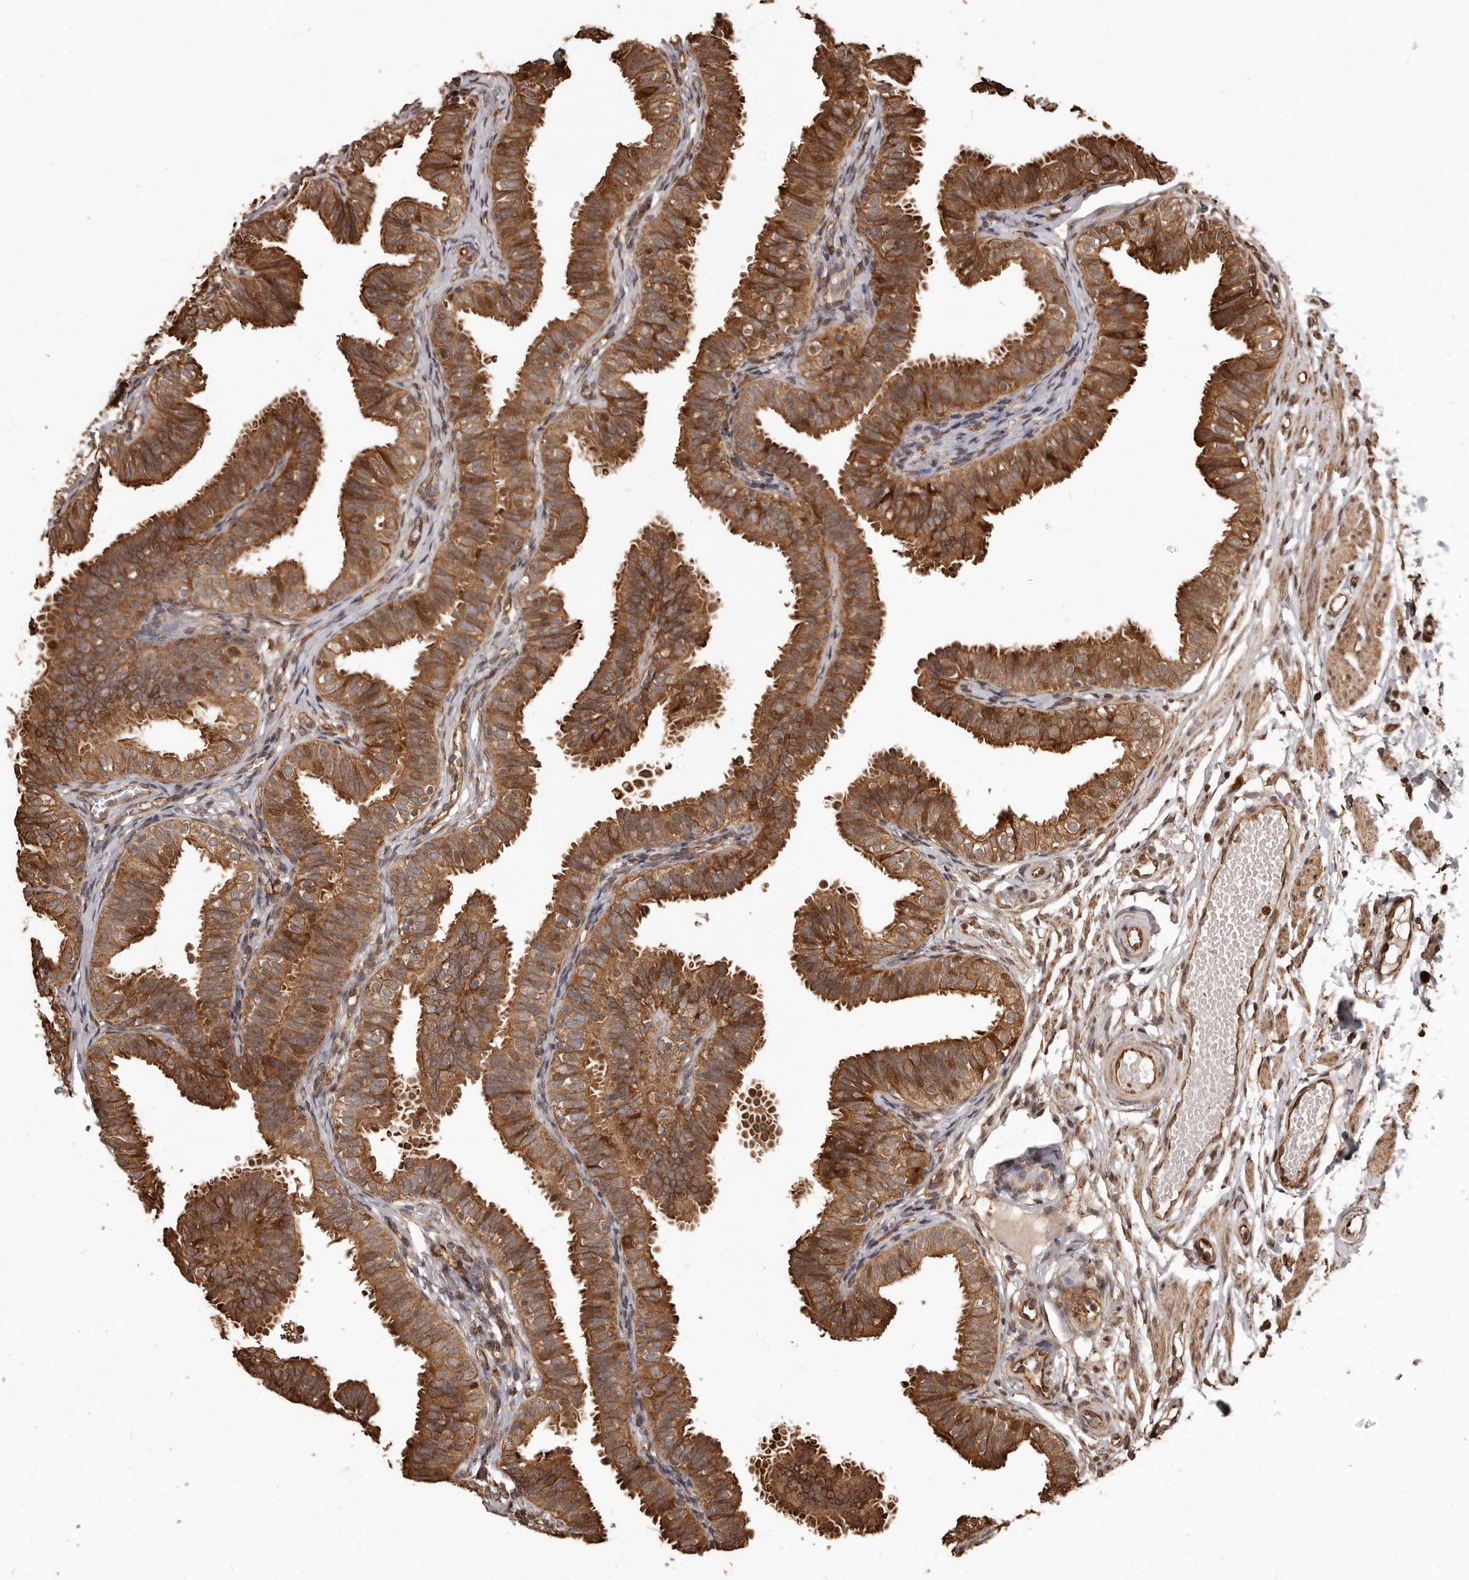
{"staining": {"intensity": "strong", "quantity": ">75%", "location": "cytoplasmic/membranous"}, "tissue": "fallopian tube", "cell_type": "Glandular cells", "image_type": "normal", "snomed": [{"axis": "morphology", "description": "Normal tissue, NOS"}, {"axis": "topography", "description": "Fallopian tube"}], "caption": "Benign fallopian tube was stained to show a protein in brown. There is high levels of strong cytoplasmic/membranous staining in approximately >75% of glandular cells.", "gene": "MTO1", "patient": {"sex": "female", "age": 35}}